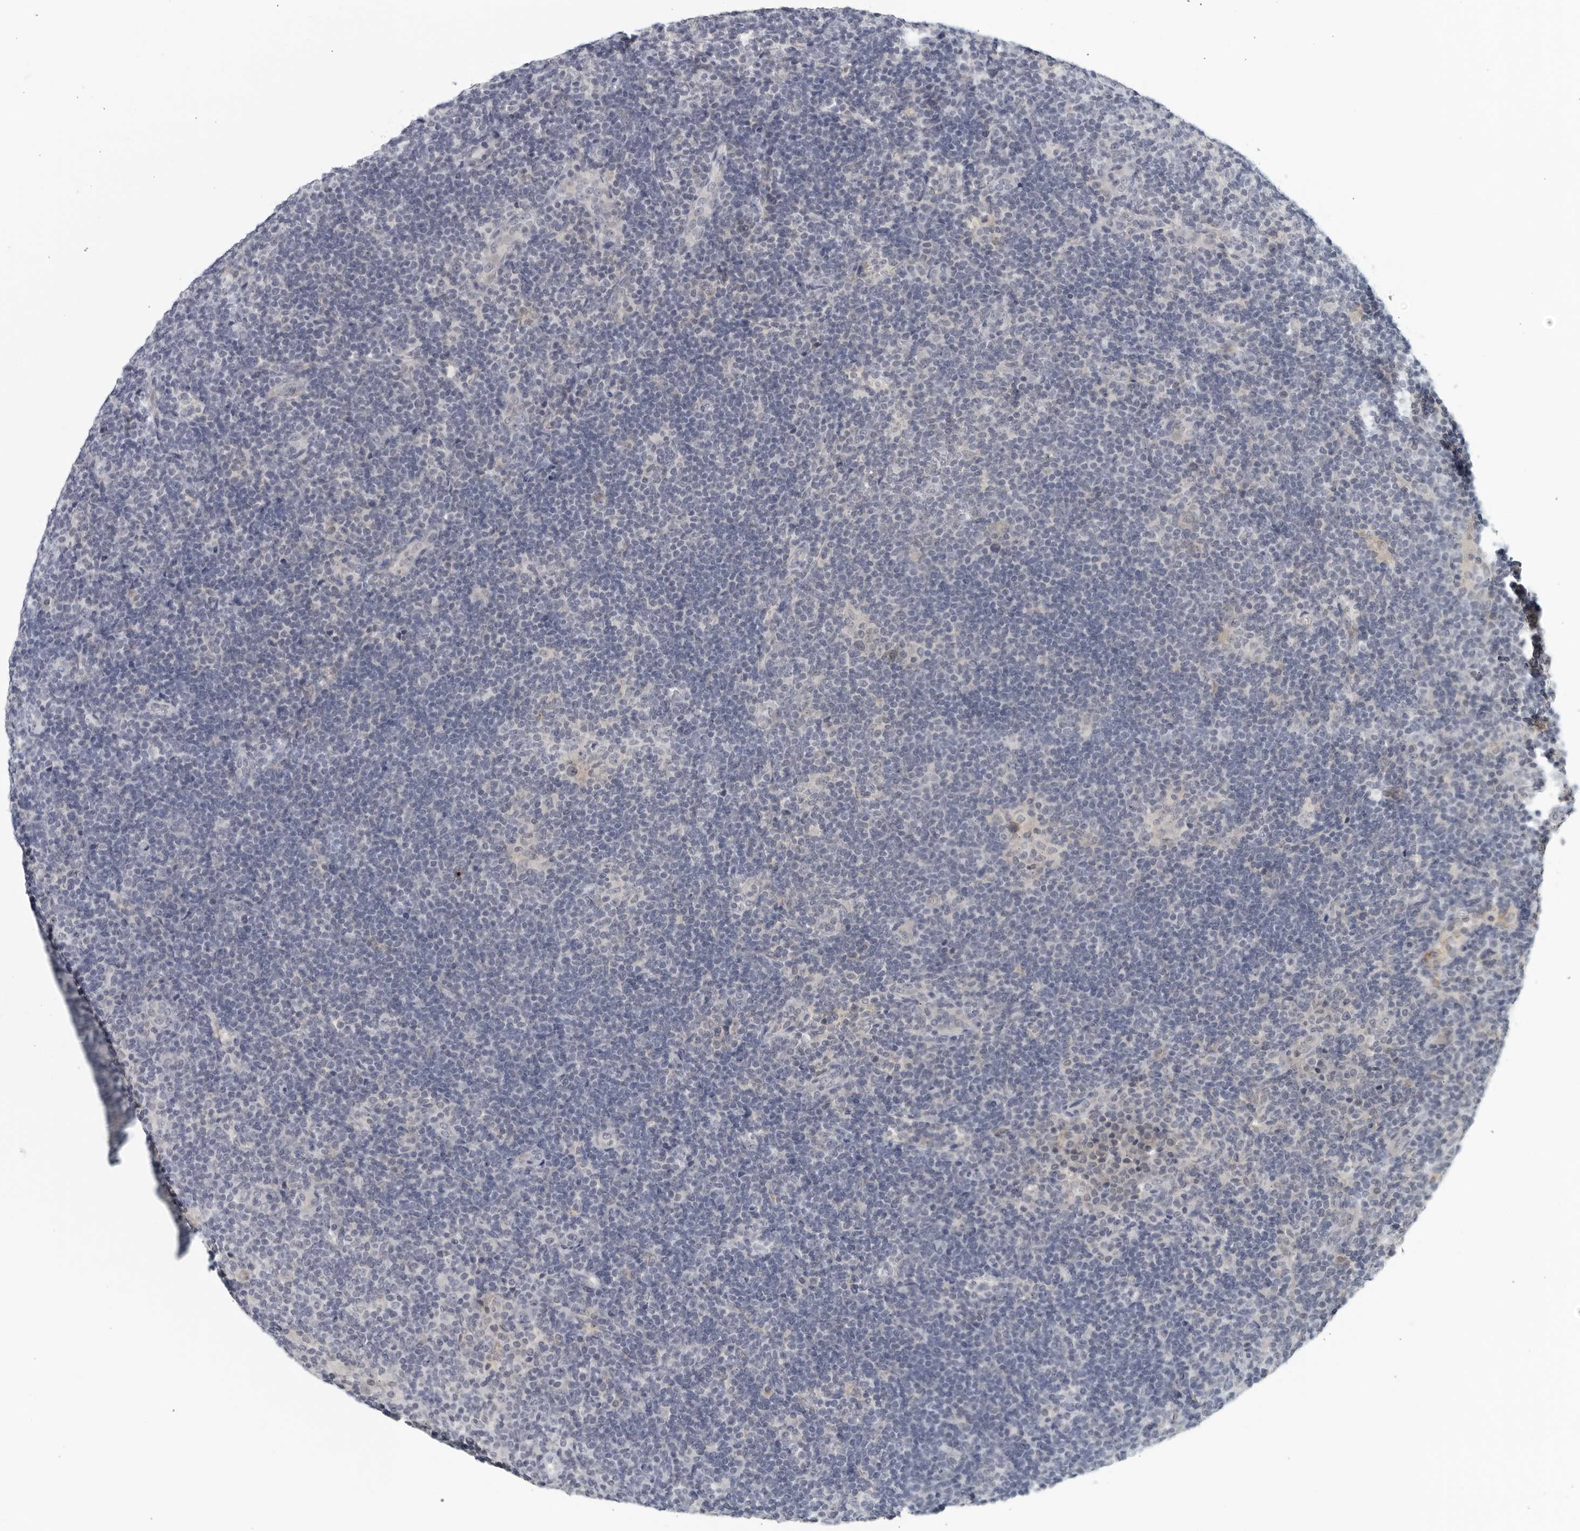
{"staining": {"intensity": "negative", "quantity": "none", "location": "none"}, "tissue": "lymphoma", "cell_type": "Tumor cells", "image_type": "cancer", "snomed": [{"axis": "morphology", "description": "Hodgkin's disease, NOS"}, {"axis": "topography", "description": "Lymph node"}], "caption": "Immunohistochemistry of human Hodgkin's disease exhibits no positivity in tumor cells.", "gene": "MATN1", "patient": {"sex": "female", "age": 57}}